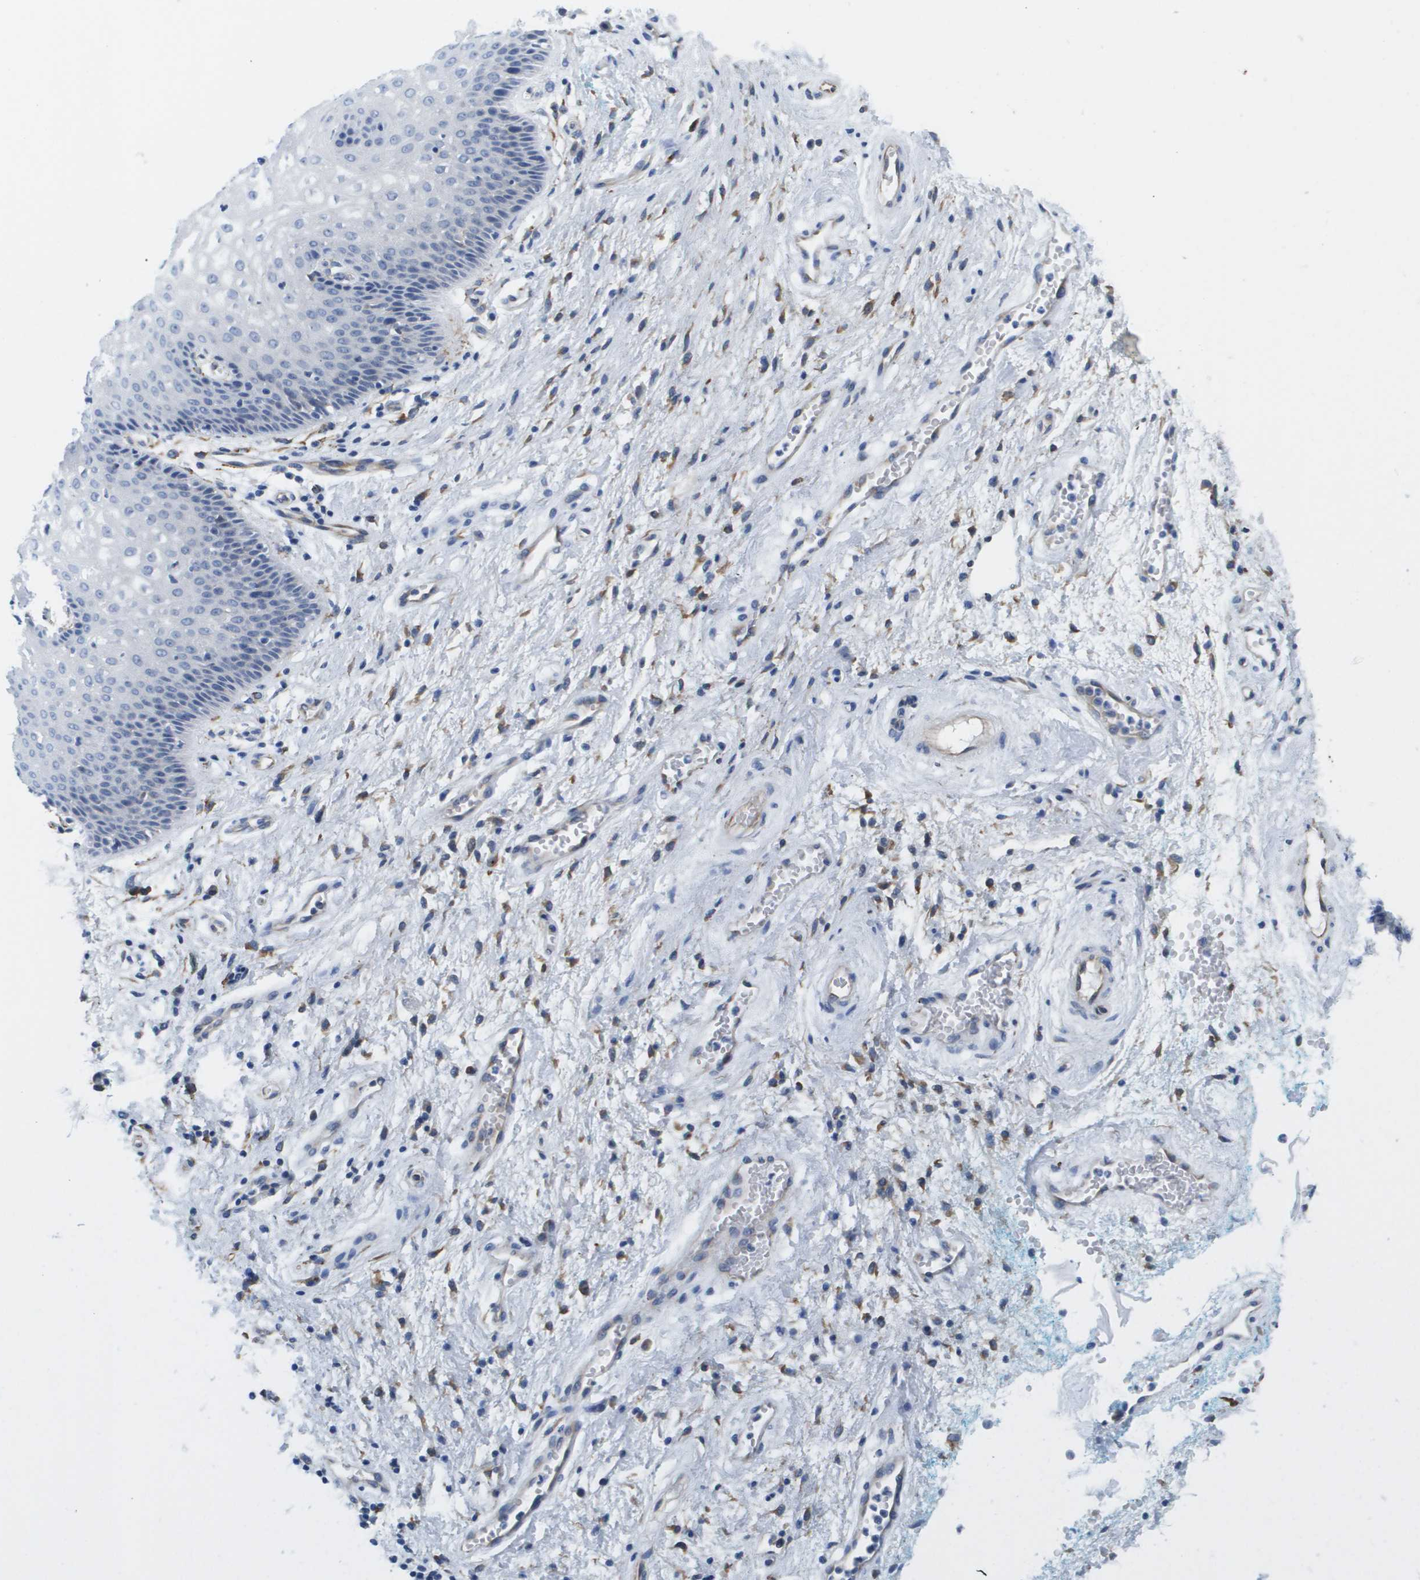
{"staining": {"intensity": "negative", "quantity": "none", "location": "none"}, "tissue": "vagina", "cell_type": "Squamous epithelial cells", "image_type": "normal", "snomed": [{"axis": "morphology", "description": "Normal tissue, NOS"}, {"axis": "topography", "description": "Vagina"}], "caption": "The micrograph shows no significant positivity in squamous epithelial cells of vagina.", "gene": "ST3GAL2", "patient": {"sex": "female", "age": 34}}